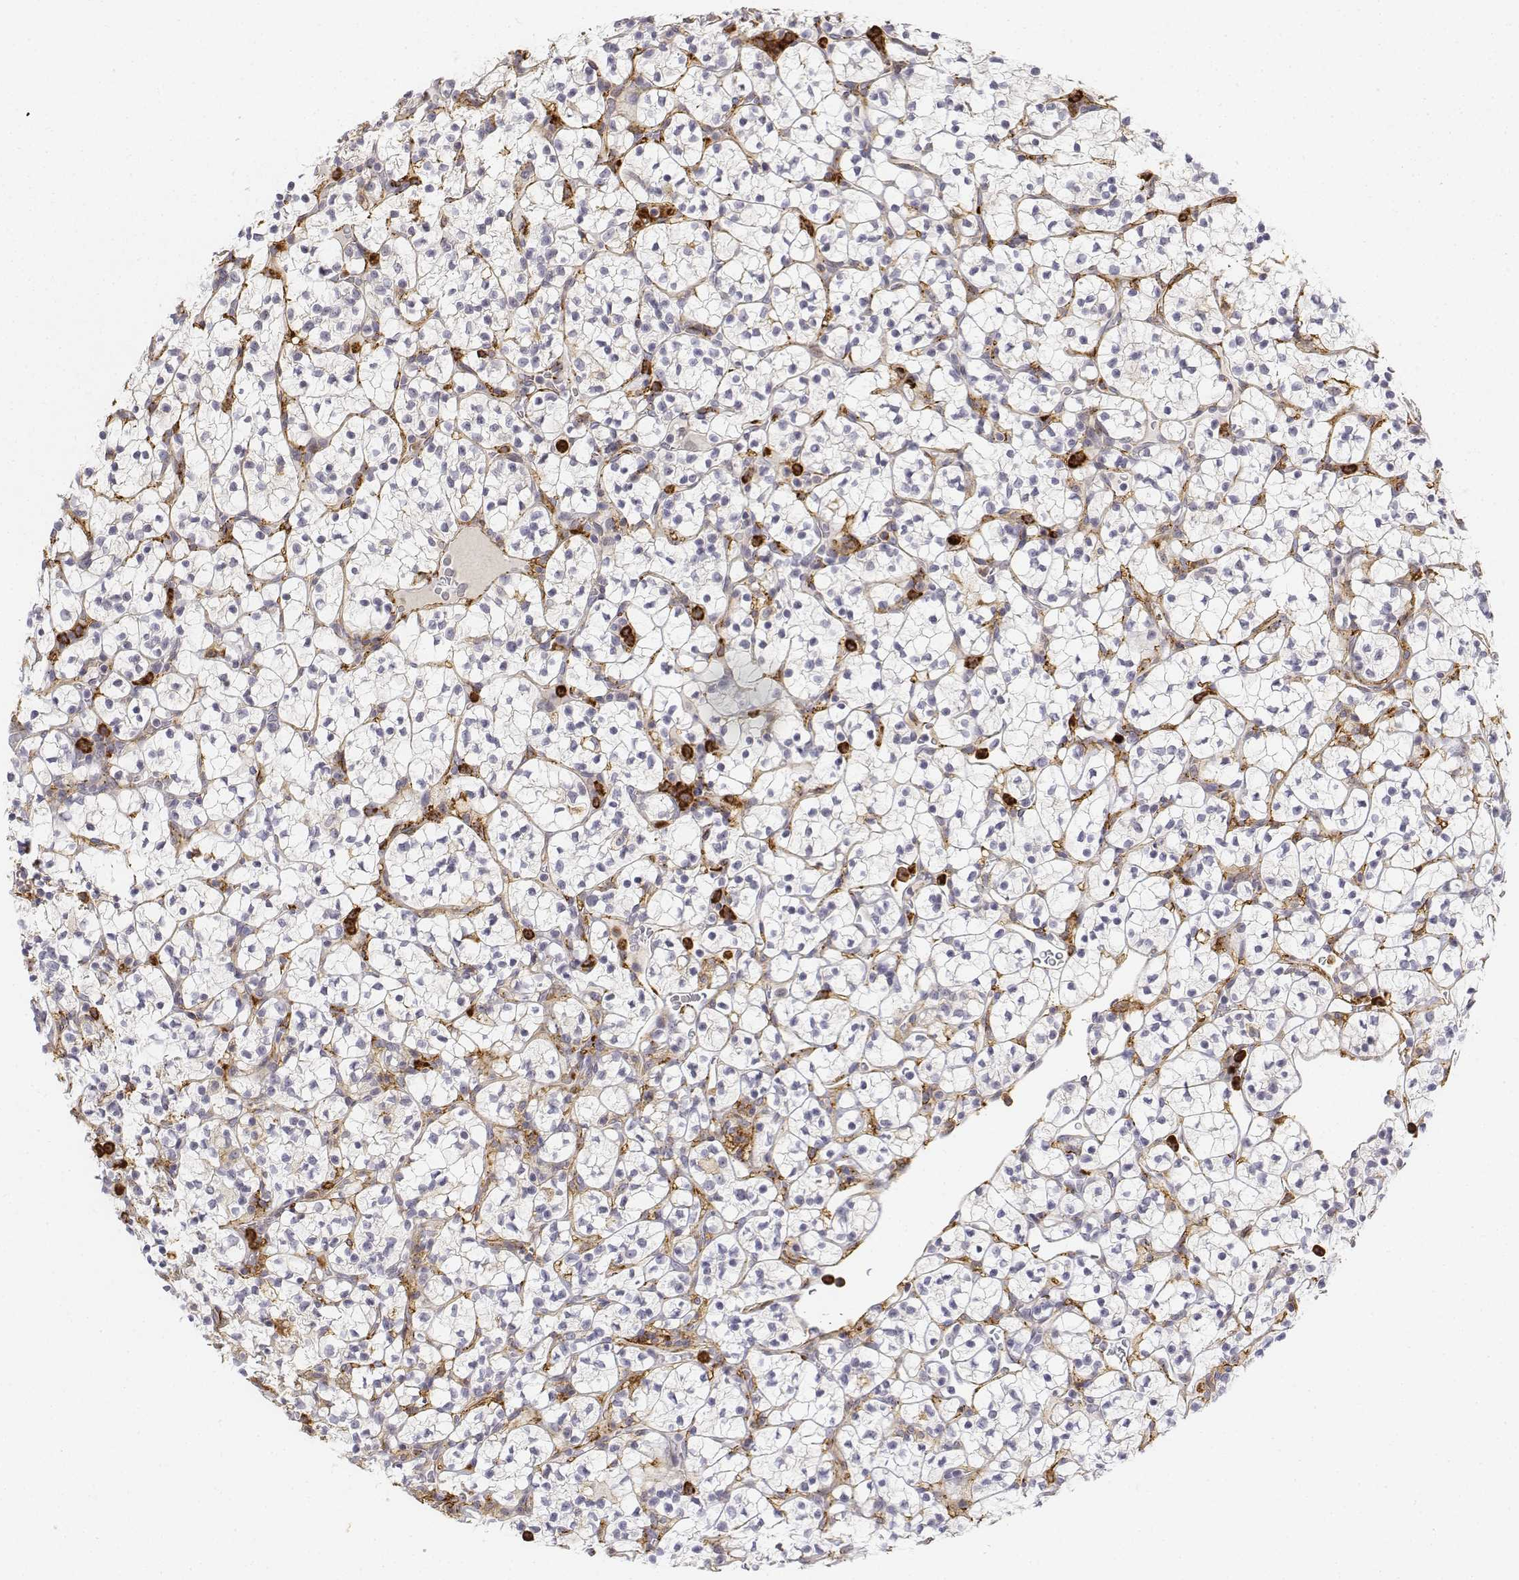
{"staining": {"intensity": "negative", "quantity": "none", "location": "none"}, "tissue": "renal cancer", "cell_type": "Tumor cells", "image_type": "cancer", "snomed": [{"axis": "morphology", "description": "Adenocarcinoma, NOS"}, {"axis": "topography", "description": "Kidney"}], "caption": "A high-resolution image shows IHC staining of renal adenocarcinoma, which exhibits no significant staining in tumor cells. (DAB (3,3'-diaminobenzidine) IHC visualized using brightfield microscopy, high magnification).", "gene": "CD14", "patient": {"sex": "female", "age": 89}}